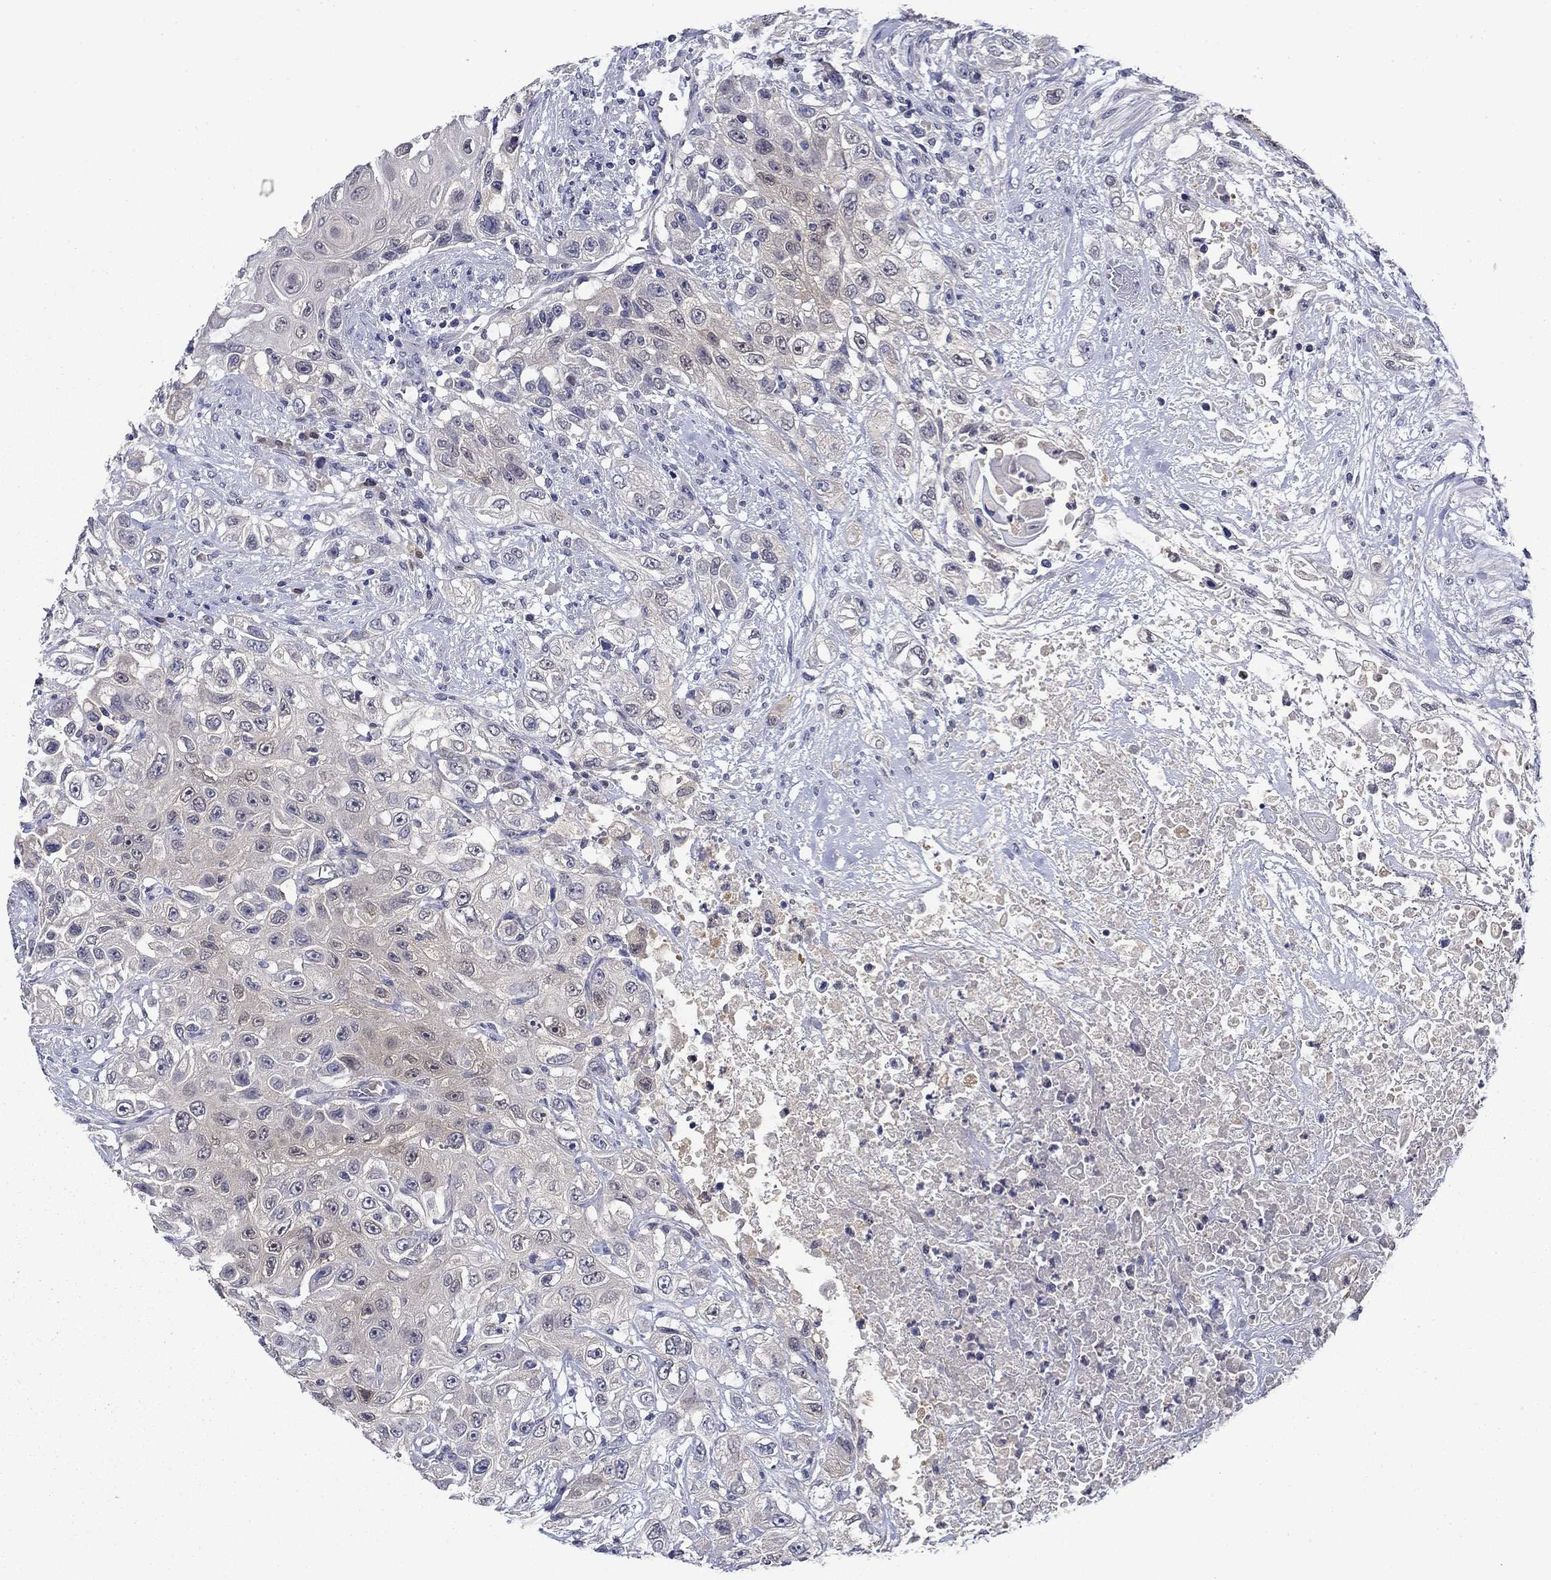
{"staining": {"intensity": "negative", "quantity": "none", "location": "none"}, "tissue": "urothelial cancer", "cell_type": "Tumor cells", "image_type": "cancer", "snomed": [{"axis": "morphology", "description": "Urothelial carcinoma, High grade"}, {"axis": "topography", "description": "Urinary bladder"}], "caption": "High-grade urothelial carcinoma was stained to show a protein in brown. There is no significant expression in tumor cells. (Brightfield microscopy of DAB immunohistochemistry at high magnification).", "gene": "DDTL", "patient": {"sex": "female", "age": 56}}